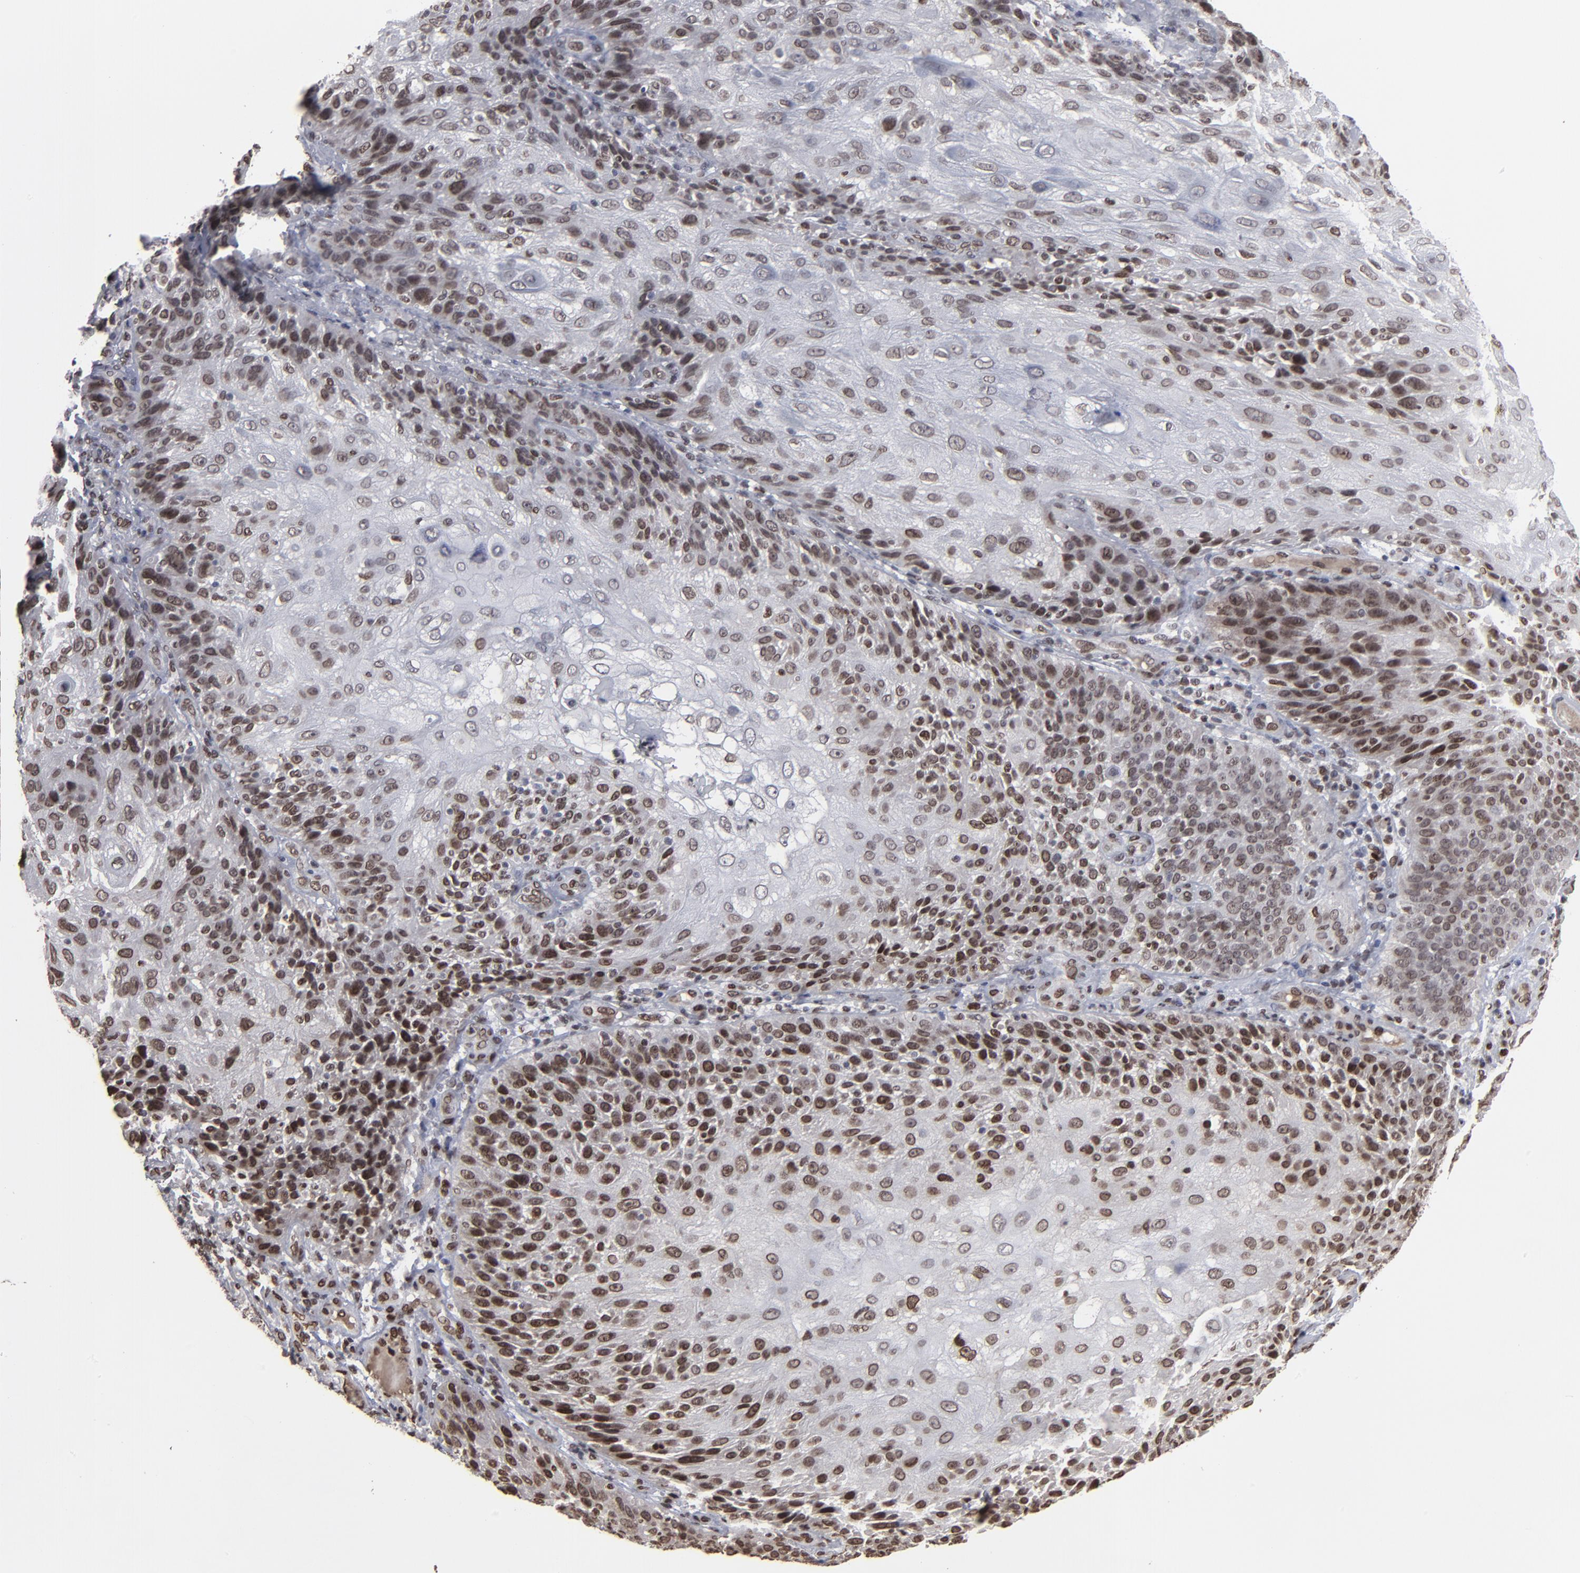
{"staining": {"intensity": "moderate", "quantity": "25%-75%", "location": "nuclear"}, "tissue": "skin cancer", "cell_type": "Tumor cells", "image_type": "cancer", "snomed": [{"axis": "morphology", "description": "Normal tissue, NOS"}, {"axis": "morphology", "description": "Squamous cell carcinoma, NOS"}, {"axis": "topography", "description": "Skin"}], "caption": "Moderate nuclear positivity for a protein is appreciated in approximately 25%-75% of tumor cells of skin cancer (squamous cell carcinoma) using immunohistochemistry.", "gene": "BAZ1A", "patient": {"sex": "female", "age": 83}}